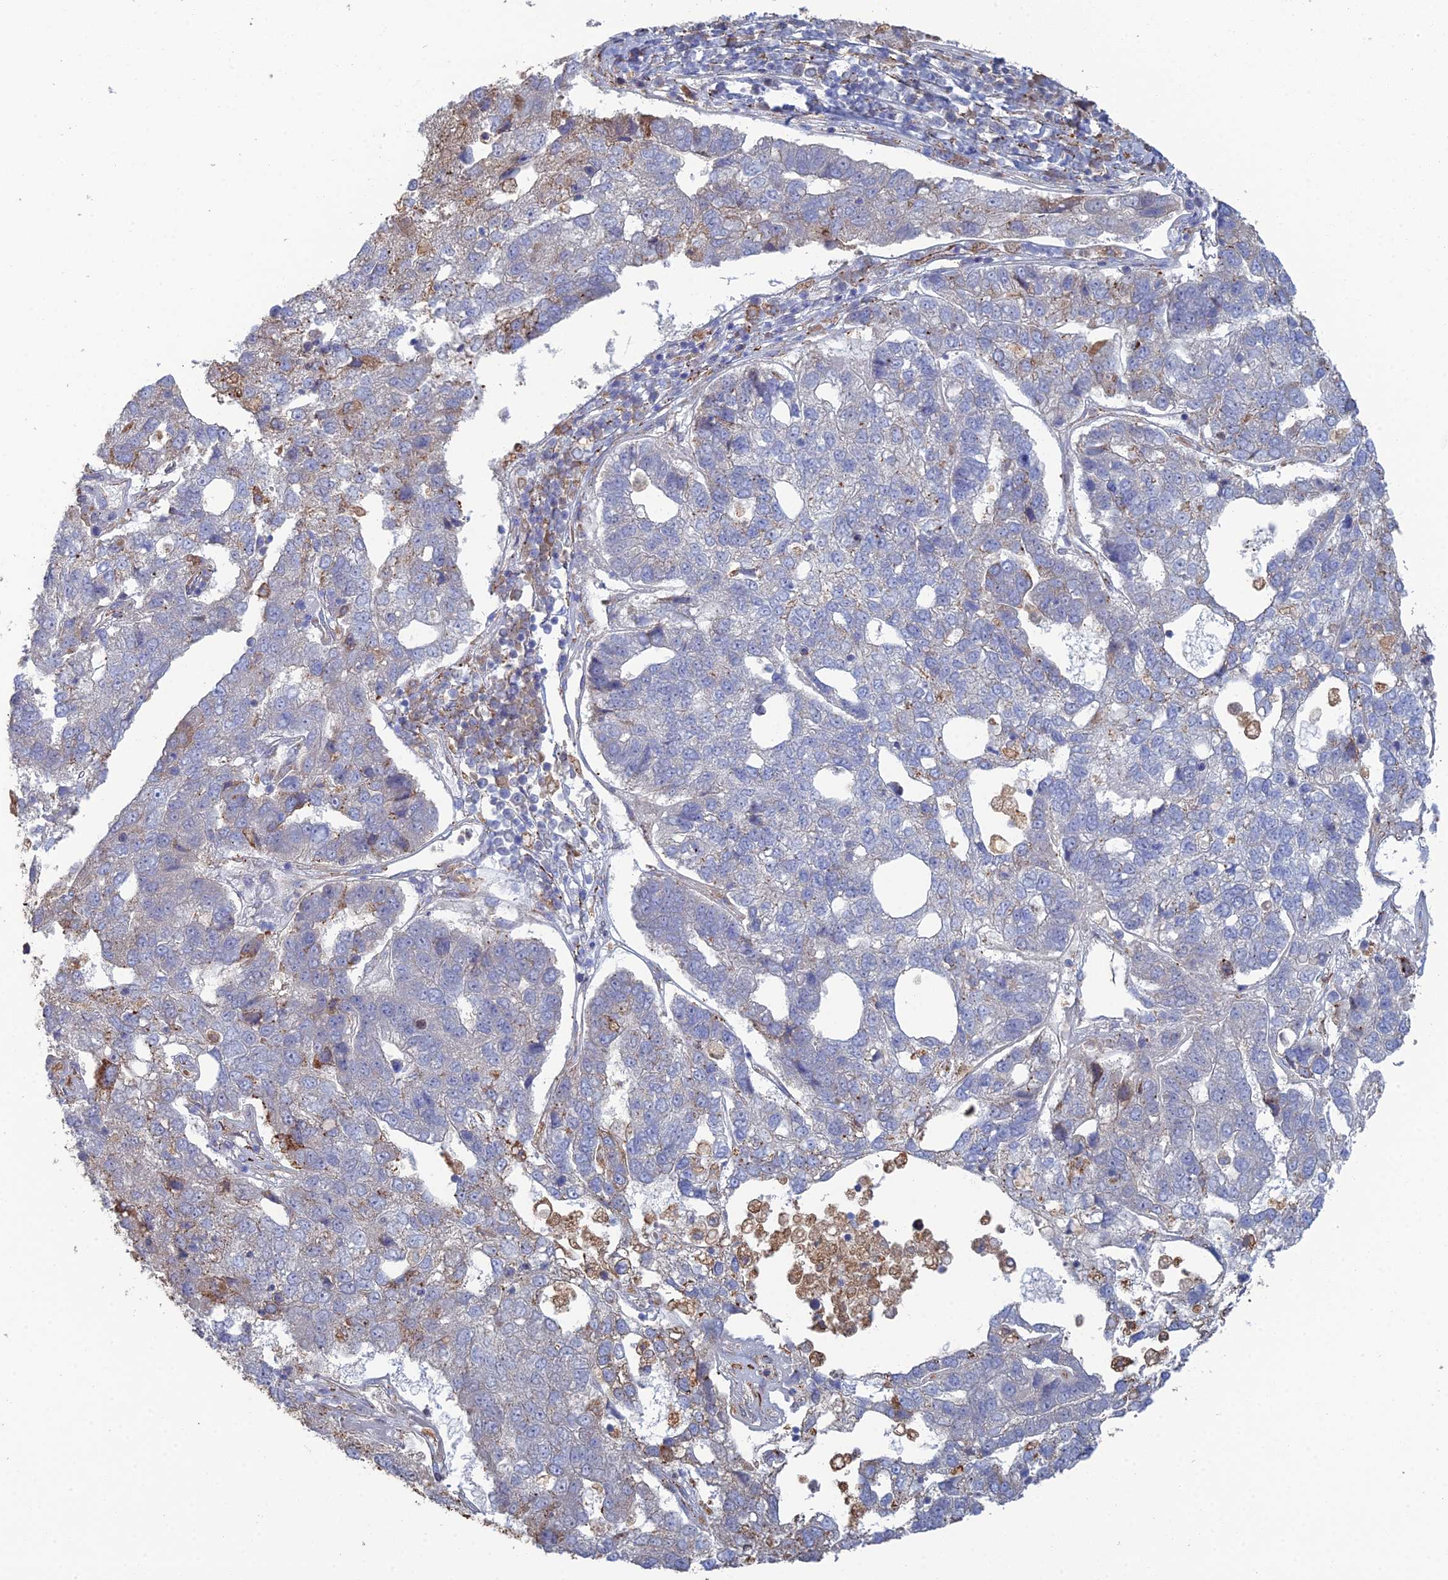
{"staining": {"intensity": "weak", "quantity": "<25%", "location": "cytoplasmic/membranous"}, "tissue": "pancreatic cancer", "cell_type": "Tumor cells", "image_type": "cancer", "snomed": [{"axis": "morphology", "description": "Adenocarcinoma, NOS"}, {"axis": "topography", "description": "Pancreas"}], "caption": "Micrograph shows no protein expression in tumor cells of pancreatic cancer tissue.", "gene": "TRAPPC6A", "patient": {"sex": "female", "age": 61}}